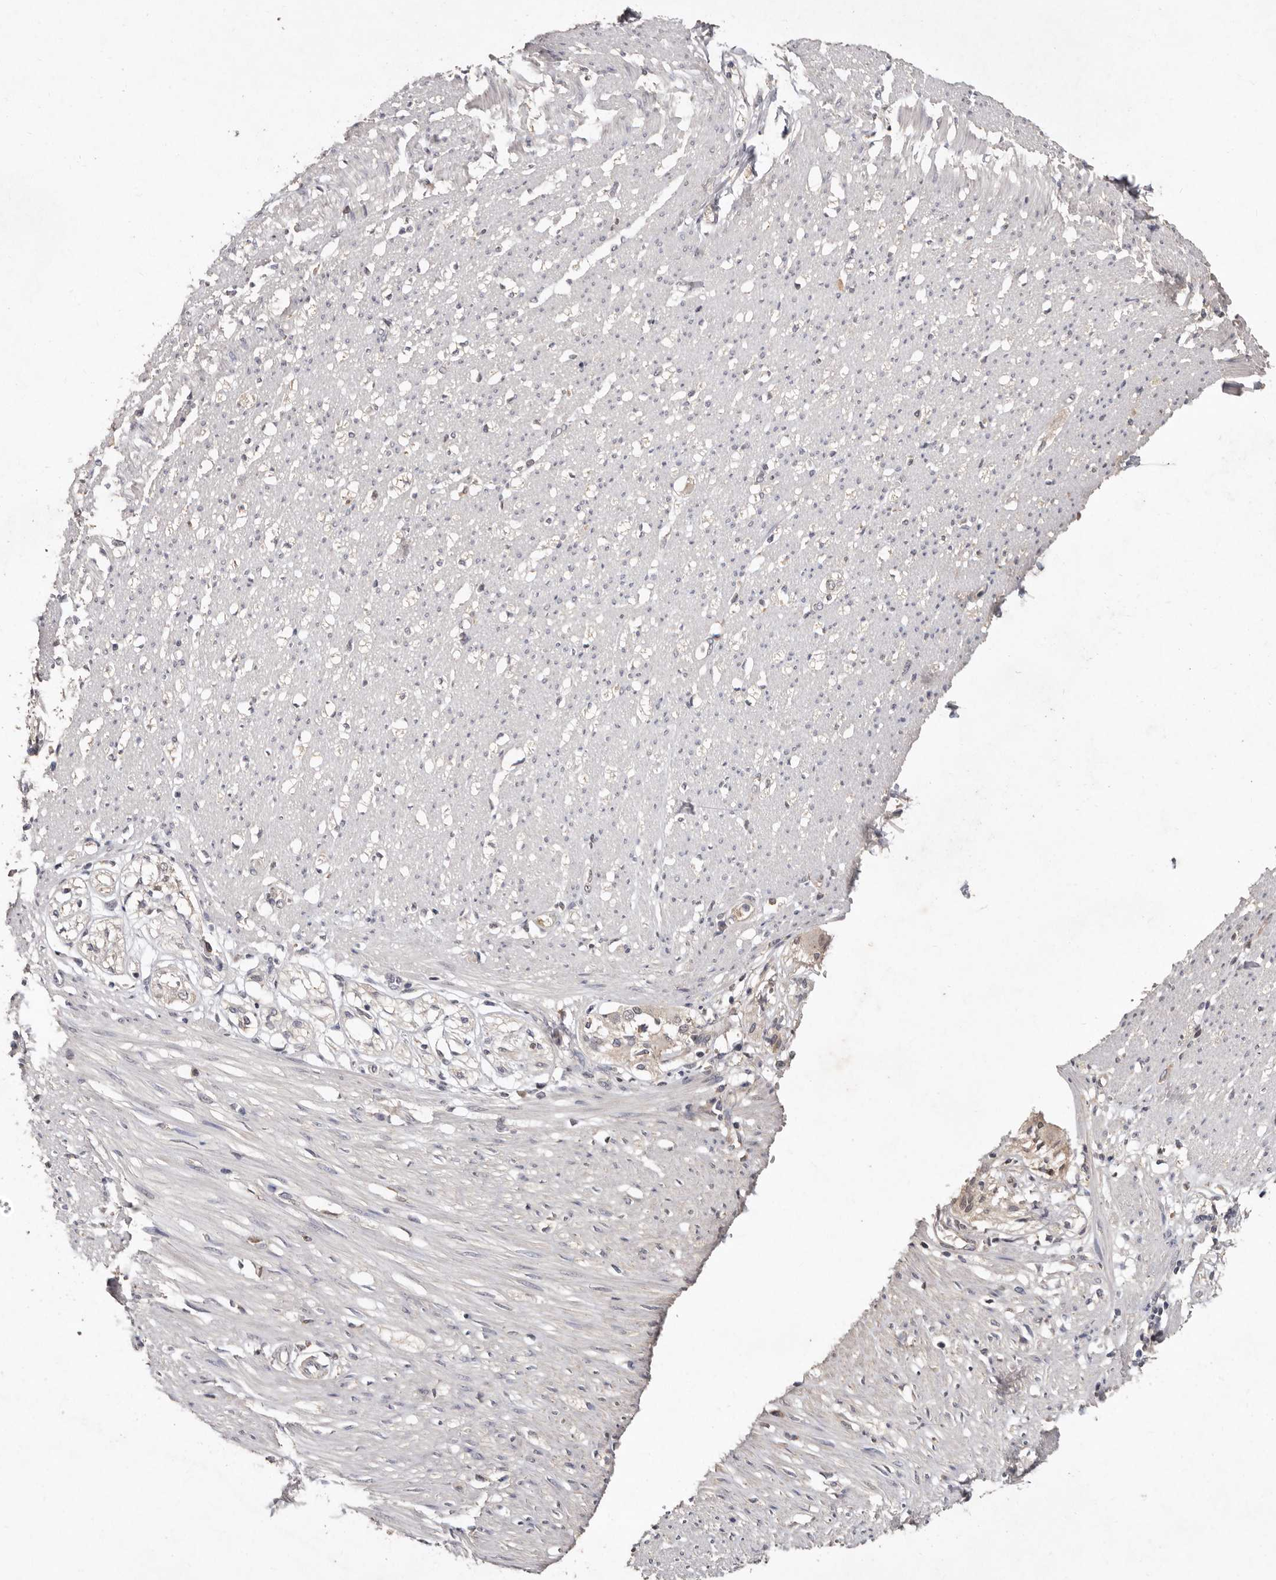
{"staining": {"intensity": "negative", "quantity": "none", "location": "none"}, "tissue": "smooth muscle", "cell_type": "Smooth muscle cells", "image_type": "normal", "snomed": [{"axis": "morphology", "description": "Normal tissue, NOS"}, {"axis": "morphology", "description": "Adenocarcinoma, NOS"}, {"axis": "topography", "description": "Colon"}, {"axis": "topography", "description": "Peripheral nerve tissue"}], "caption": "Smooth muscle stained for a protein using IHC shows no staining smooth muscle cells.", "gene": "EDEM1", "patient": {"sex": "male", "age": 14}}